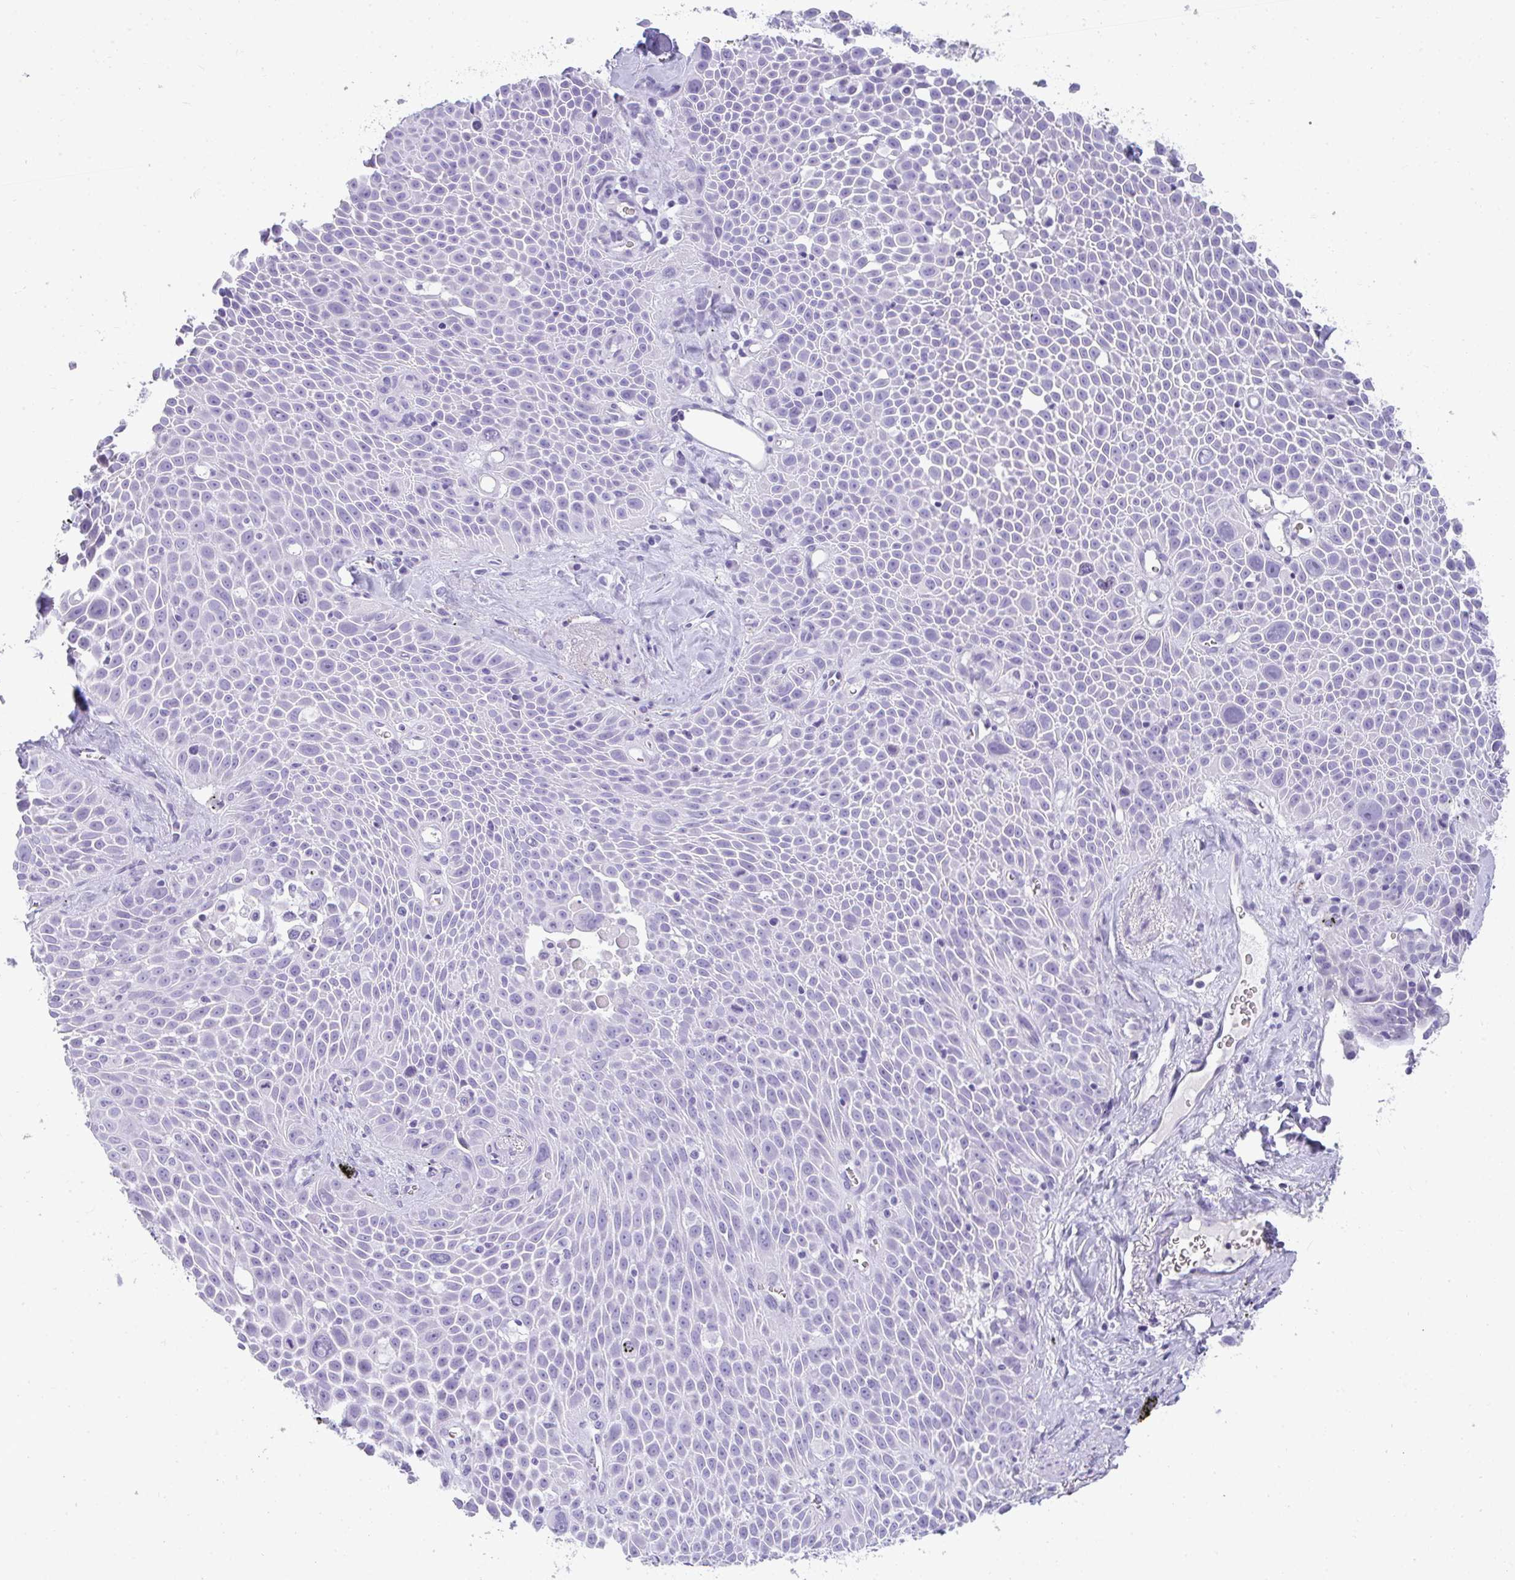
{"staining": {"intensity": "negative", "quantity": "none", "location": "none"}, "tissue": "lung cancer", "cell_type": "Tumor cells", "image_type": "cancer", "snomed": [{"axis": "morphology", "description": "Squamous cell carcinoma, NOS"}, {"axis": "morphology", "description": "Squamous cell carcinoma, metastatic, NOS"}, {"axis": "topography", "description": "Lymph node"}, {"axis": "topography", "description": "Lung"}], "caption": "Tumor cells are negative for protein expression in human lung cancer.", "gene": "TTC30B", "patient": {"sex": "female", "age": 62}}